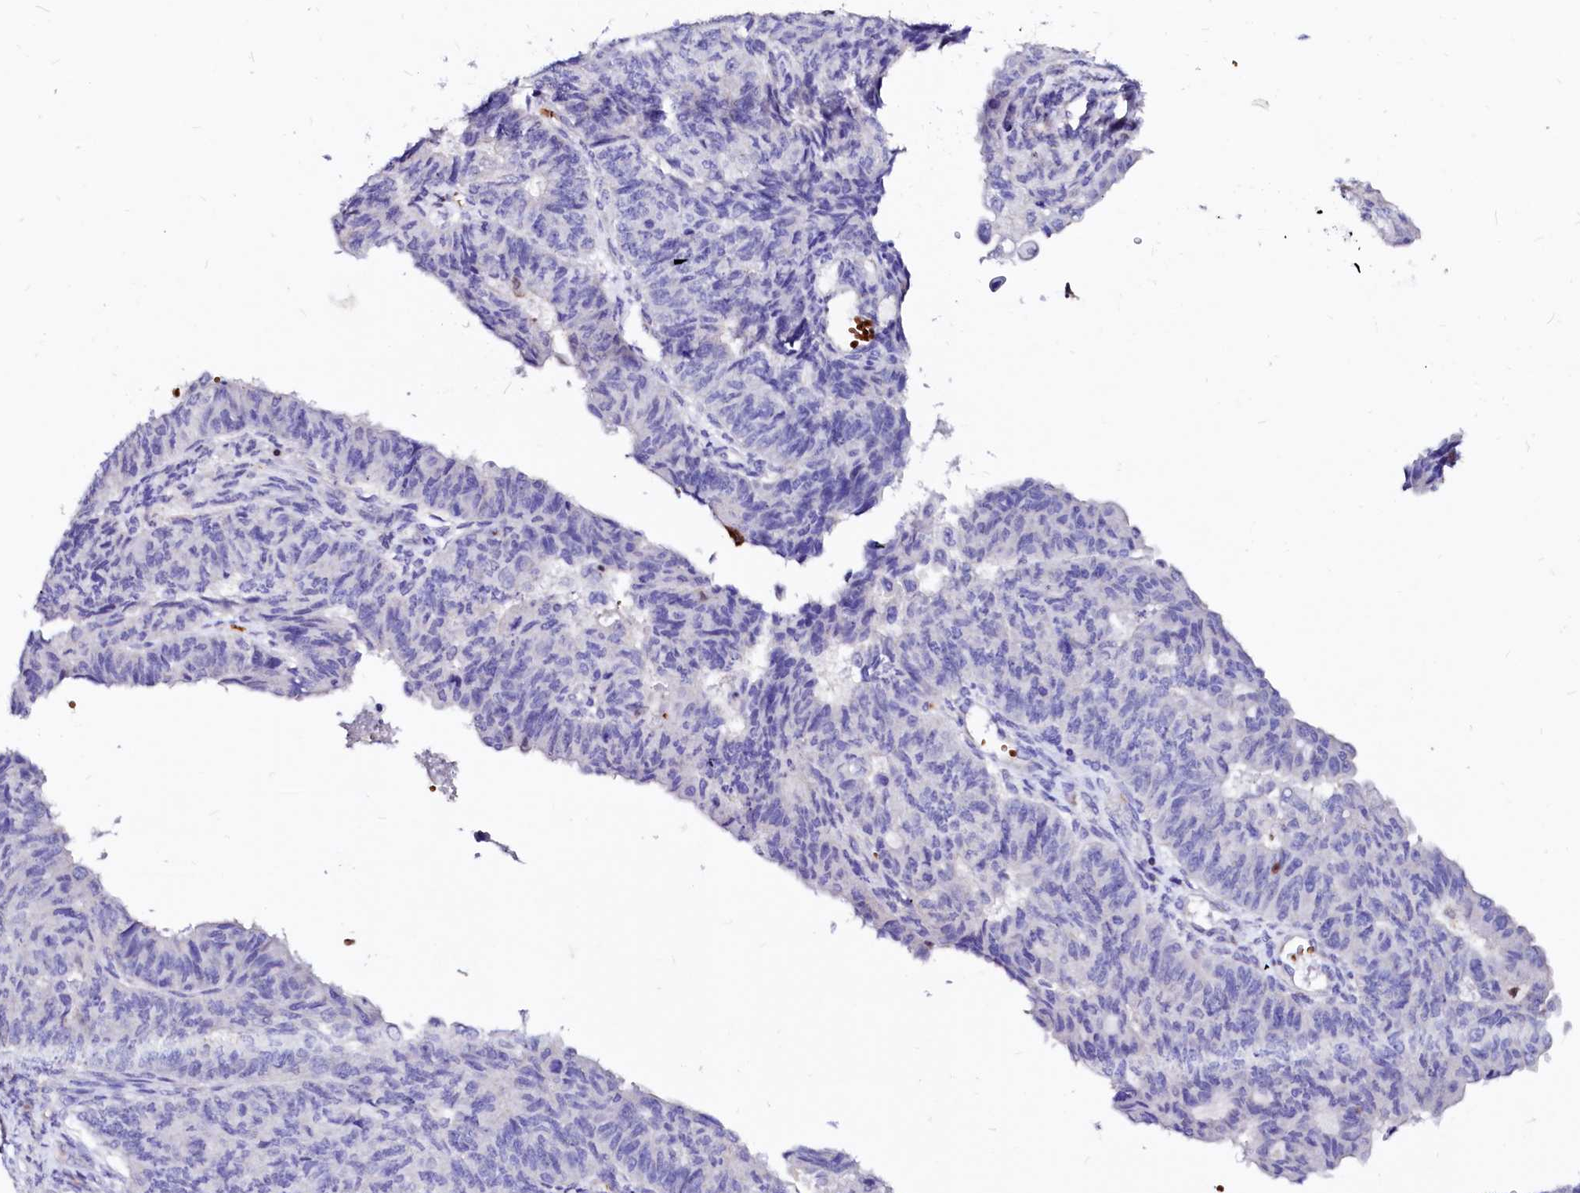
{"staining": {"intensity": "negative", "quantity": "none", "location": "none"}, "tissue": "endometrial cancer", "cell_type": "Tumor cells", "image_type": "cancer", "snomed": [{"axis": "morphology", "description": "Adenocarcinoma, NOS"}, {"axis": "topography", "description": "Endometrium"}], "caption": "DAB immunohistochemical staining of endometrial adenocarcinoma displays no significant positivity in tumor cells.", "gene": "RAB27A", "patient": {"sex": "female", "age": 32}}